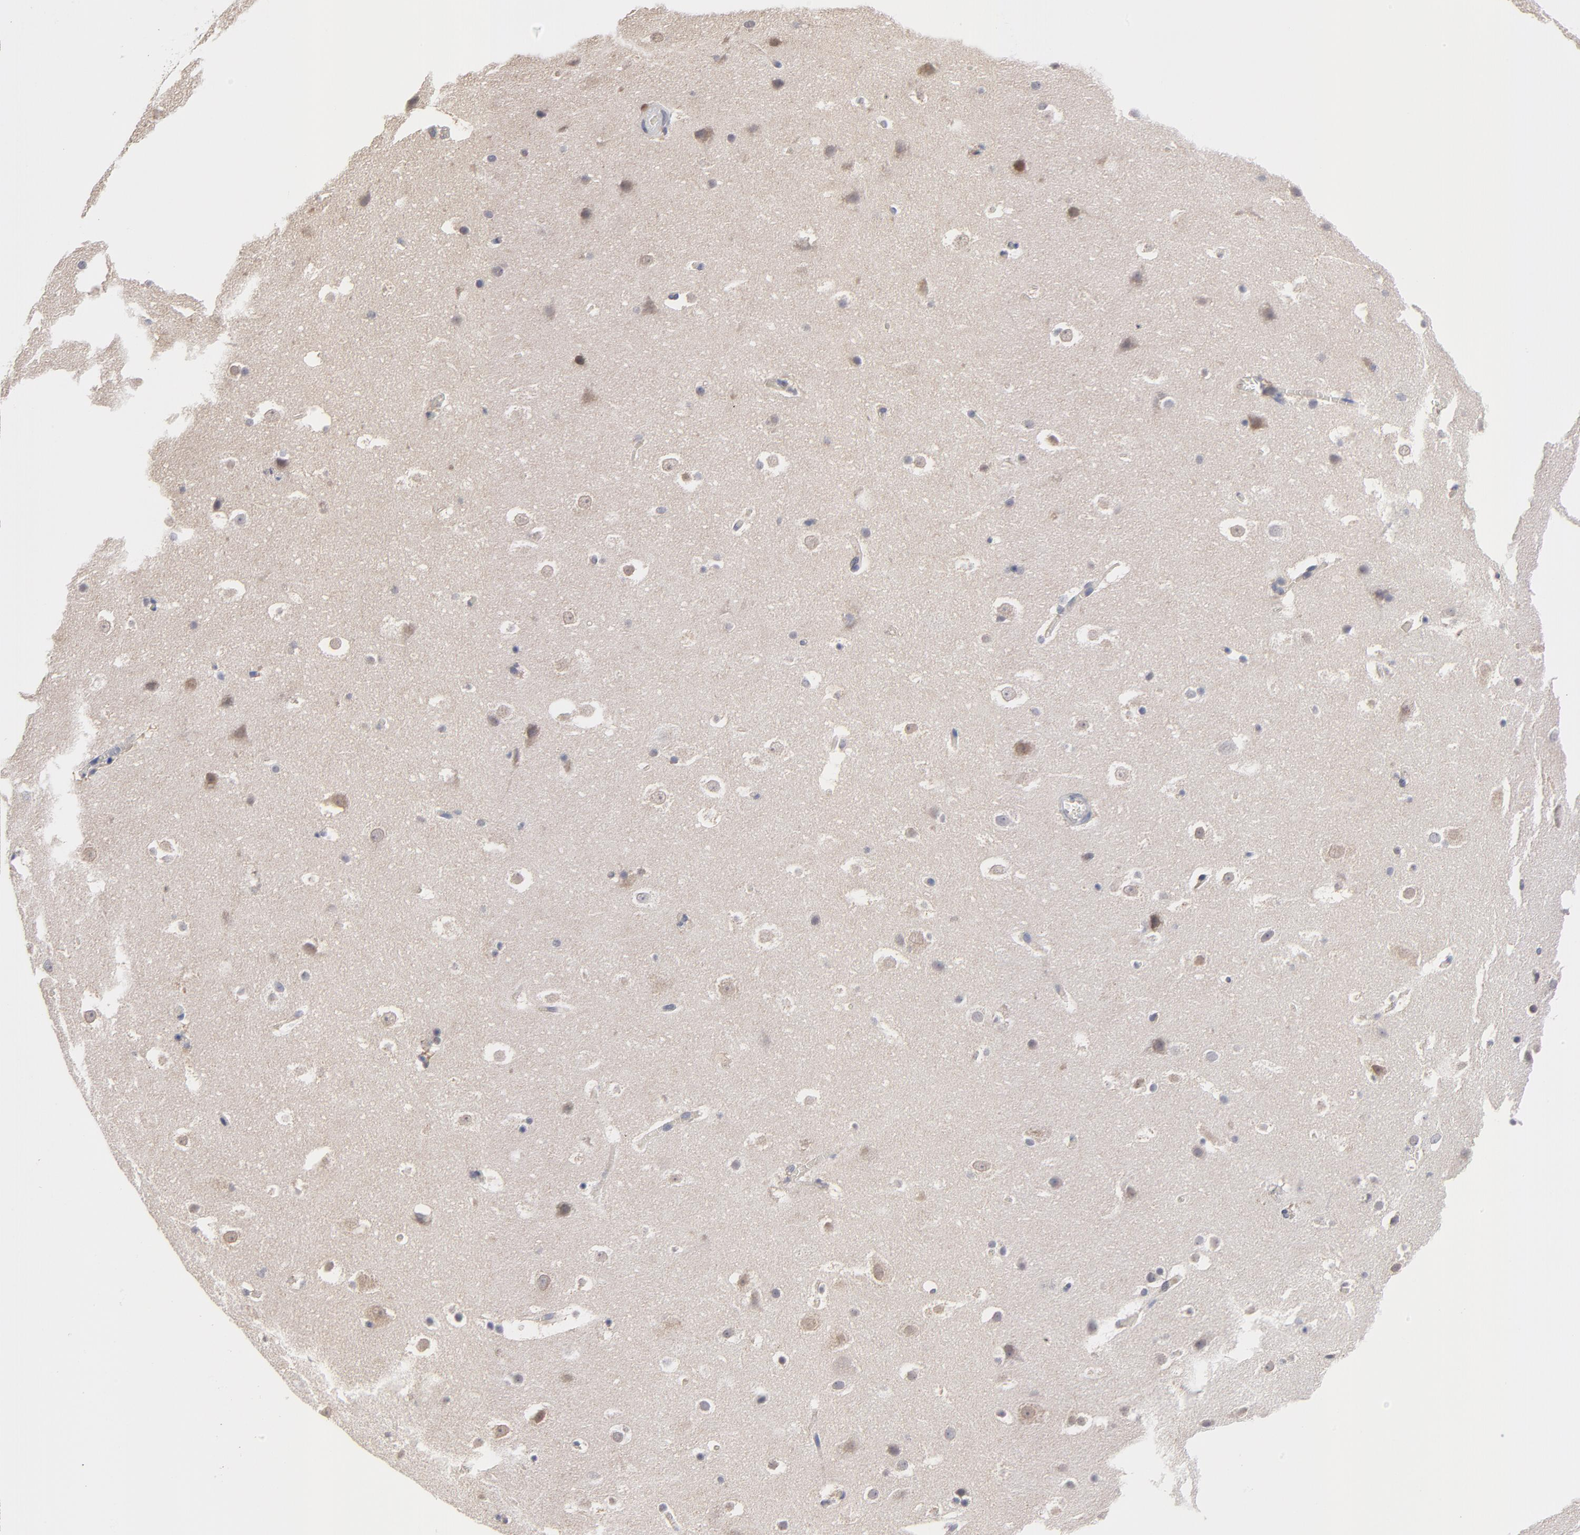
{"staining": {"intensity": "negative", "quantity": "none", "location": "none"}, "tissue": "hippocampus", "cell_type": "Glial cells", "image_type": "normal", "snomed": [{"axis": "morphology", "description": "Normal tissue, NOS"}, {"axis": "topography", "description": "Hippocampus"}], "caption": "Photomicrograph shows no protein staining in glial cells of unremarkable hippocampus. Brightfield microscopy of IHC stained with DAB (3,3'-diaminobenzidine) (brown) and hematoxylin (blue), captured at high magnification.", "gene": "ZNF157", "patient": {"sex": "male", "age": 45}}